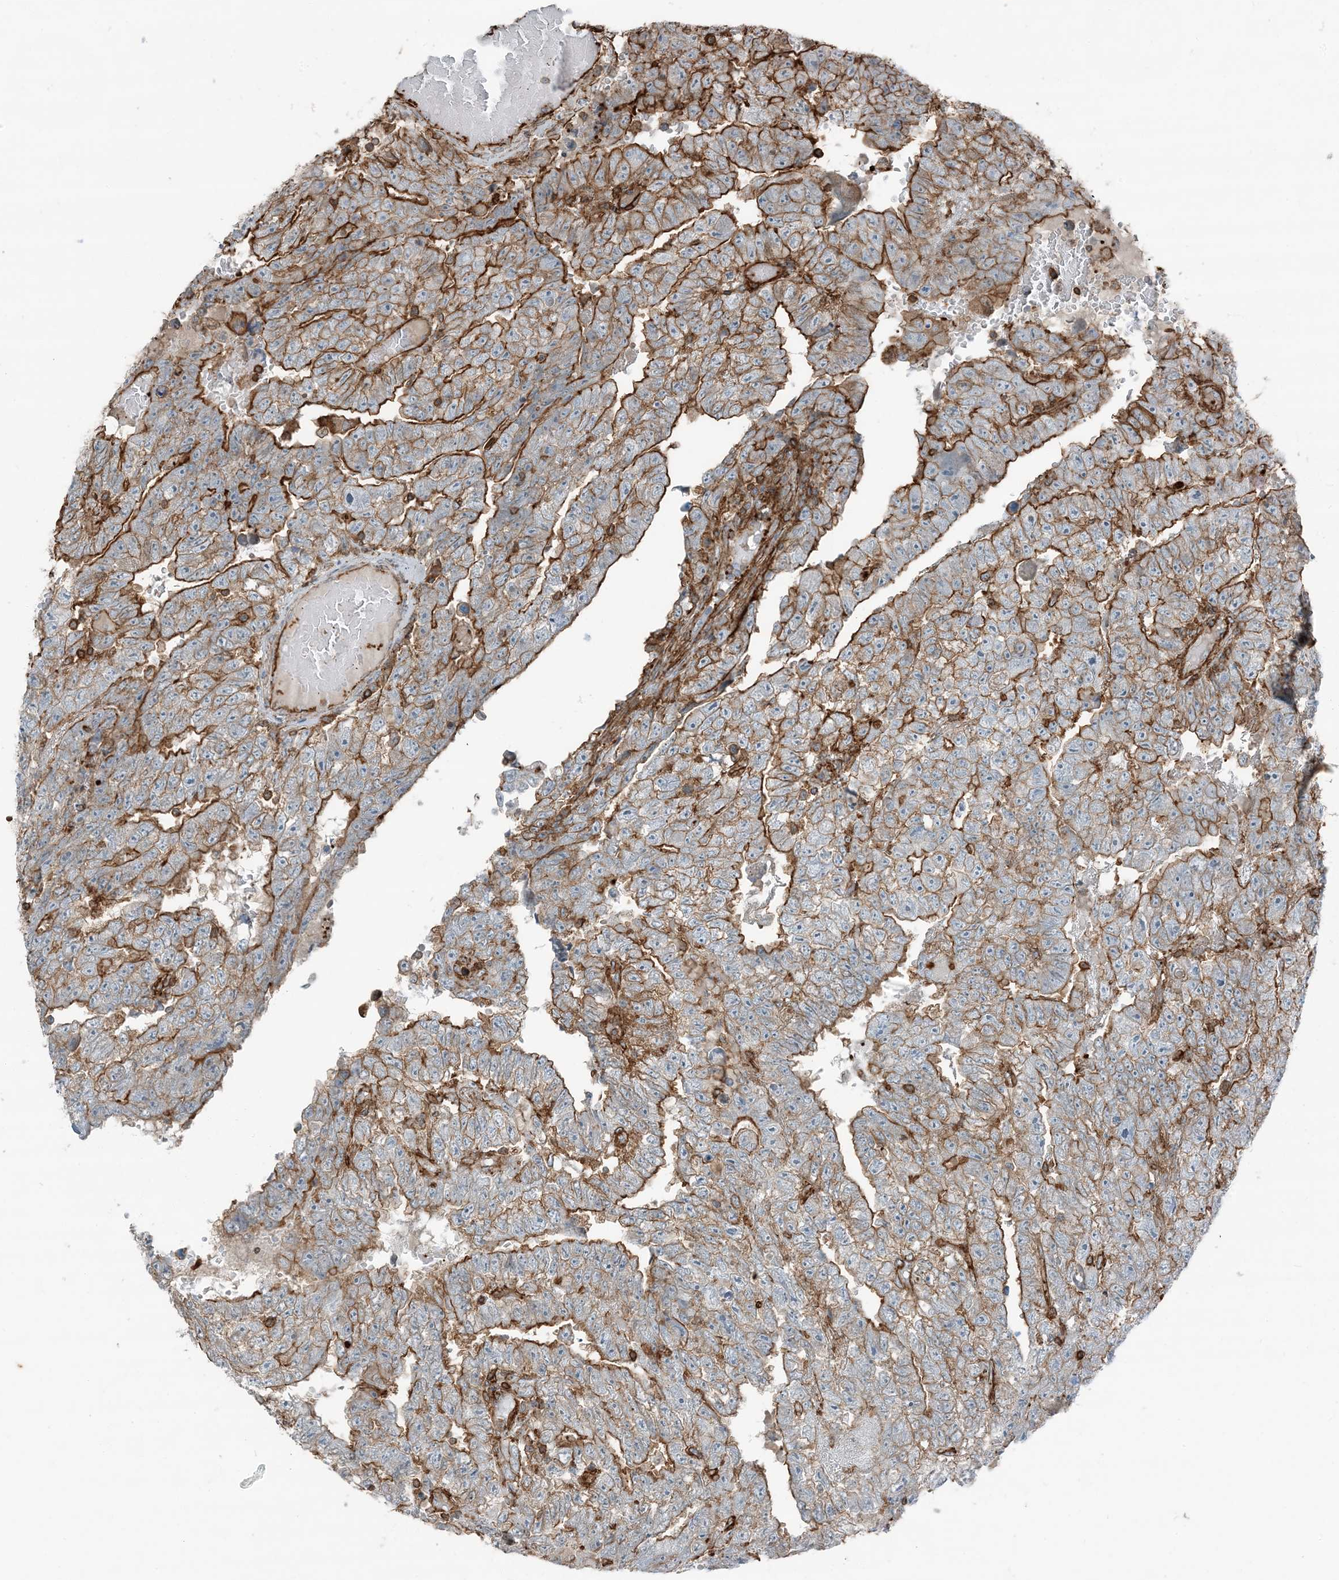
{"staining": {"intensity": "strong", "quantity": "25%-75%", "location": "cytoplasmic/membranous"}, "tissue": "testis cancer", "cell_type": "Tumor cells", "image_type": "cancer", "snomed": [{"axis": "morphology", "description": "Carcinoma, Embryonal, NOS"}, {"axis": "topography", "description": "Testis"}], "caption": "Immunohistochemistry (IHC) histopathology image of neoplastic tissue: human testis cancer (embryonal carcinoma) stained using immunohistochemistry displays high levels of strong protein expression localized specifically in the cytoplasmic/membranous of tumor cells, appearing as a cytoplasmic/membranous brown color.", "gene": "APOBEC3C", "patient": {"sex": "male", "age": 25}}